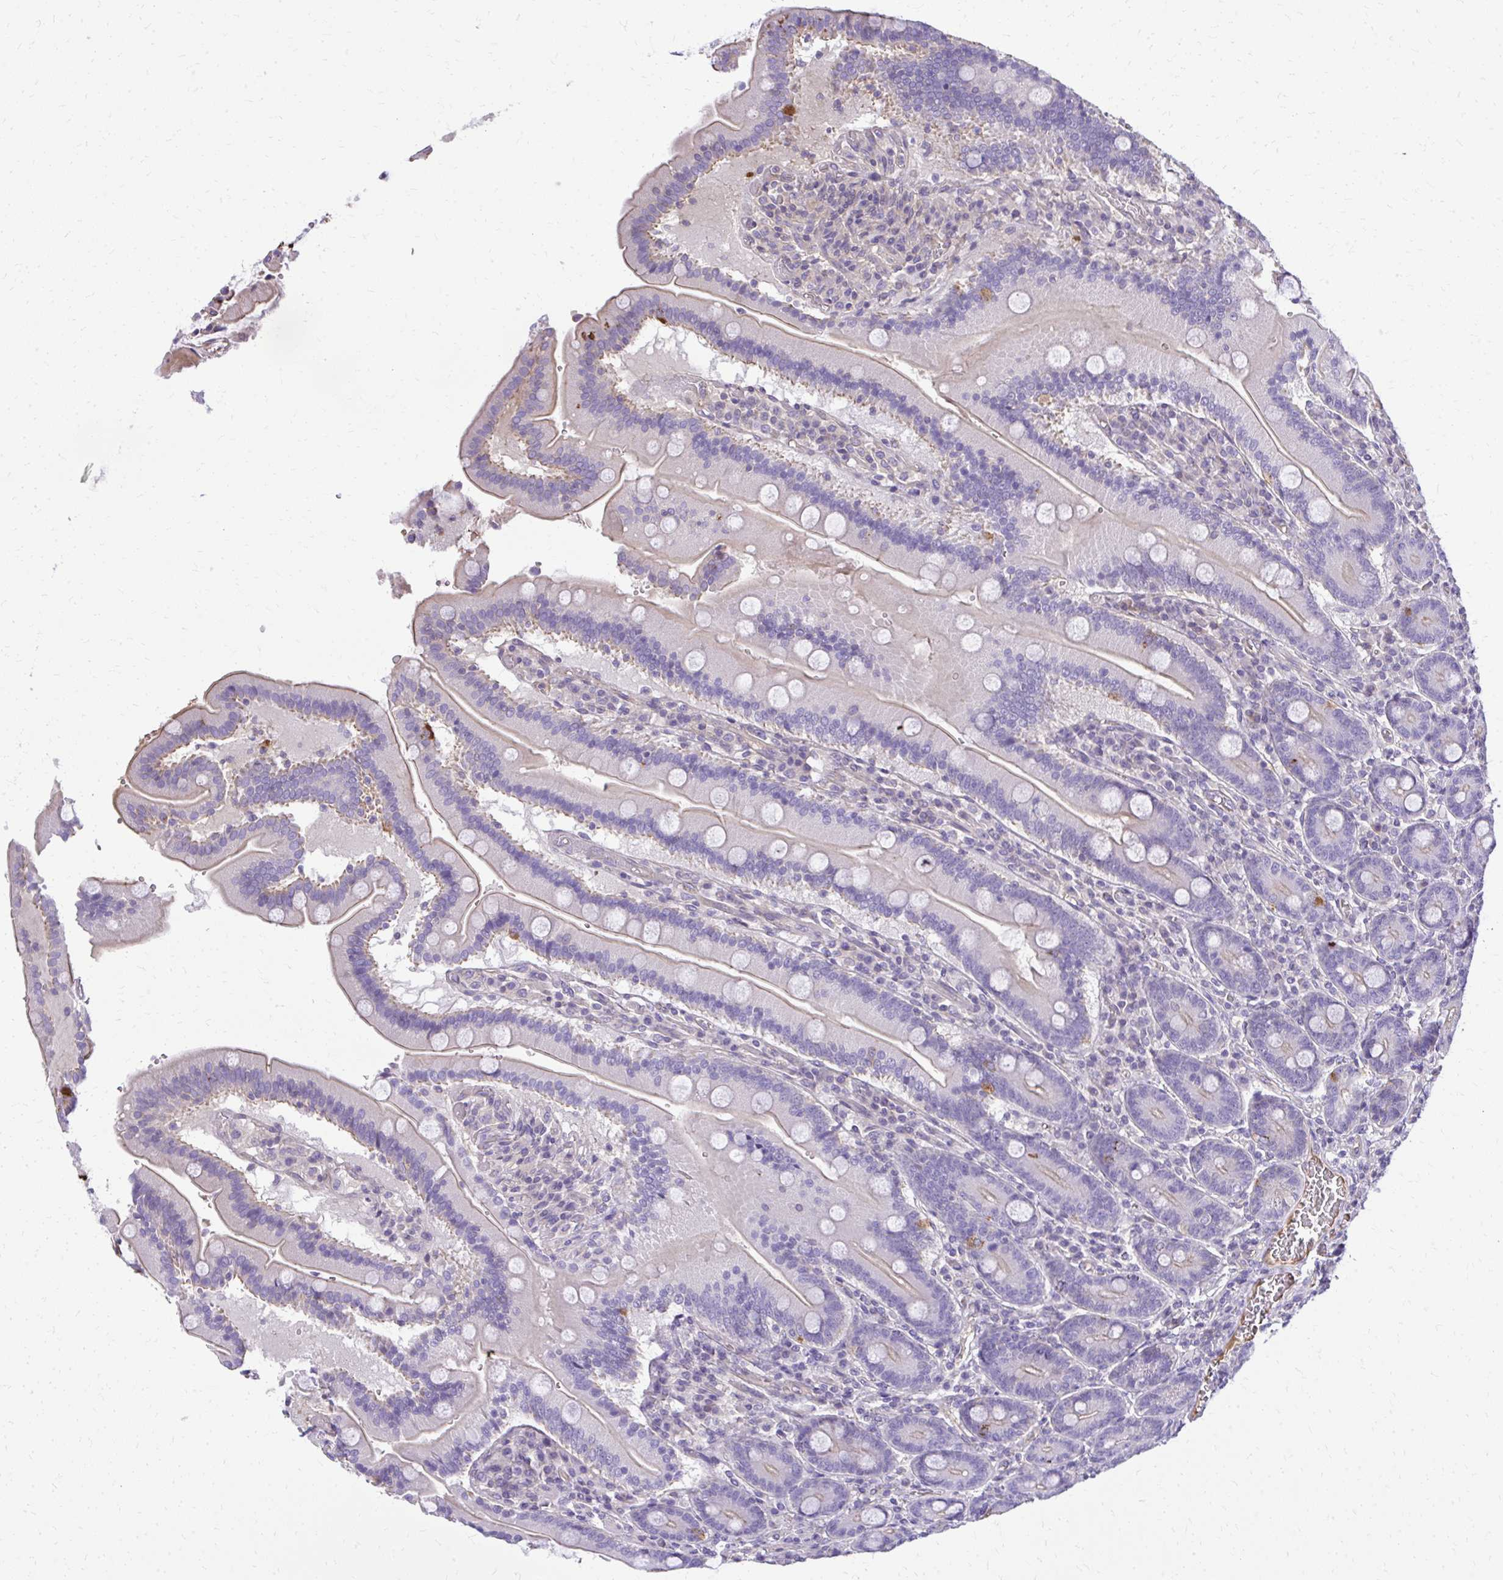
{"staining": {"intensity": "strong", "quantity": "<25%", "location": "cytoplasmic/membranous"}, "tissue": "duodenum", "cell_type": "Glandular cells", "image_type": "normal", "snomed": [{"axis": "morphology", "description": "Normal tissue, NOS"}, {"axis": "topography", "description": "Duodenum"}], "caption": "Approximately <25% of glandular cells in unremarkable duodenum display strong cytoplasmic/membranous protein positivity as visualized by brown immunohistochemical staining.", "gene": "RUNDC3B", "patient": {"sex": "female", "age": 62}}